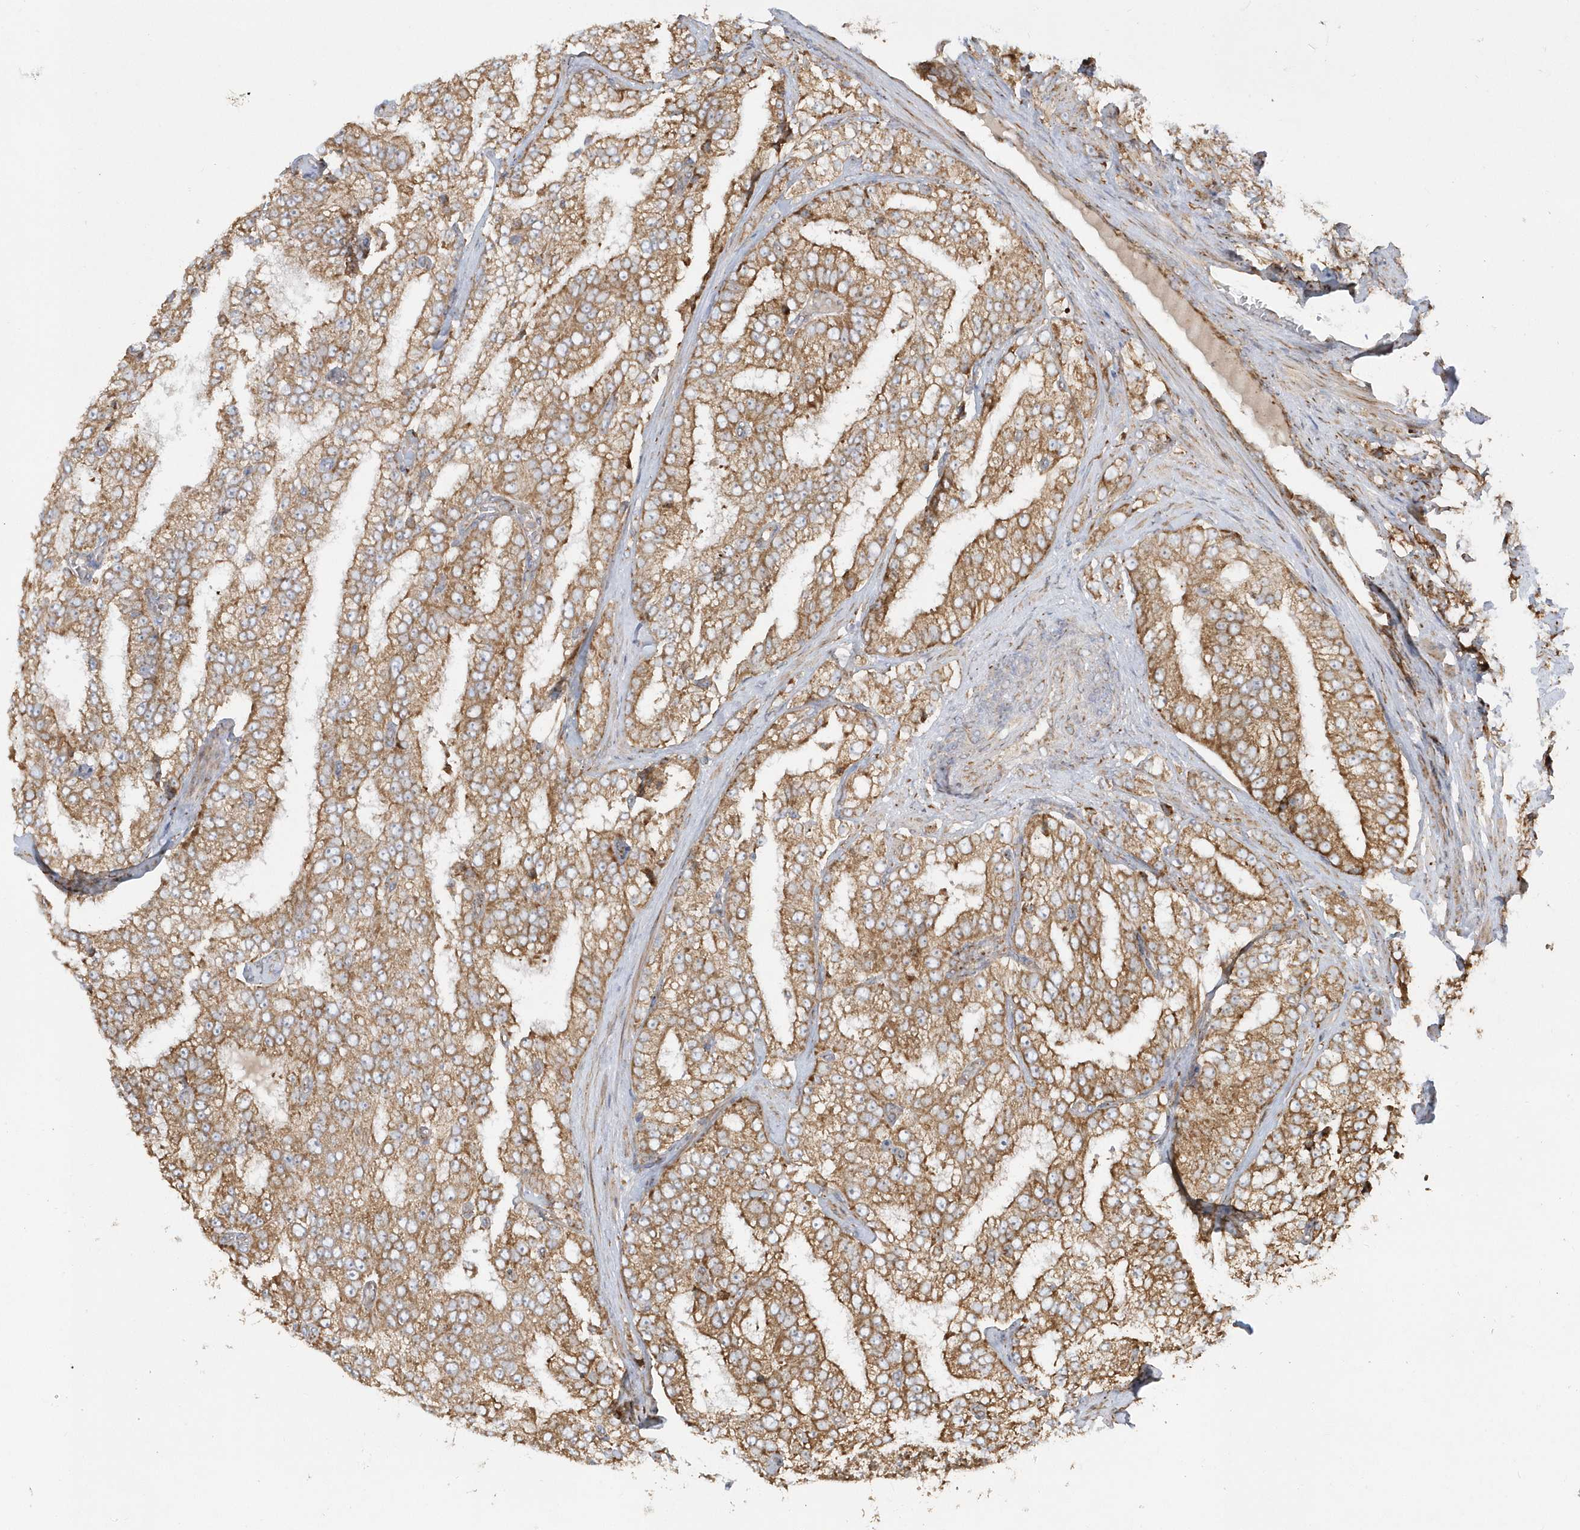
{"staining": {"intensity": "moderate", "quantity": ">75%", "location": "cytoplasmic/membranous"}, "tissue": "prostate cancer", "cell_type": "Tumor cells", "image_type": "cancer", "snomed": [{"axis": "morphology", "description": "Adenocarcinoma, High grade"}, {"axis": "topography", "description": "Prostate"}], "caption": "This micrograph exhibits adenocarcinoma (high-grade) (prostate) stained with immunohistochemistry to label a protein in brown. The cytoplasmic/membranous of tumor cells show moderate positivity for the protein. Nuclei are counter-stained blue.", "gene": "SH3BP2", "patient": {"sex": "male", "age": 58}}